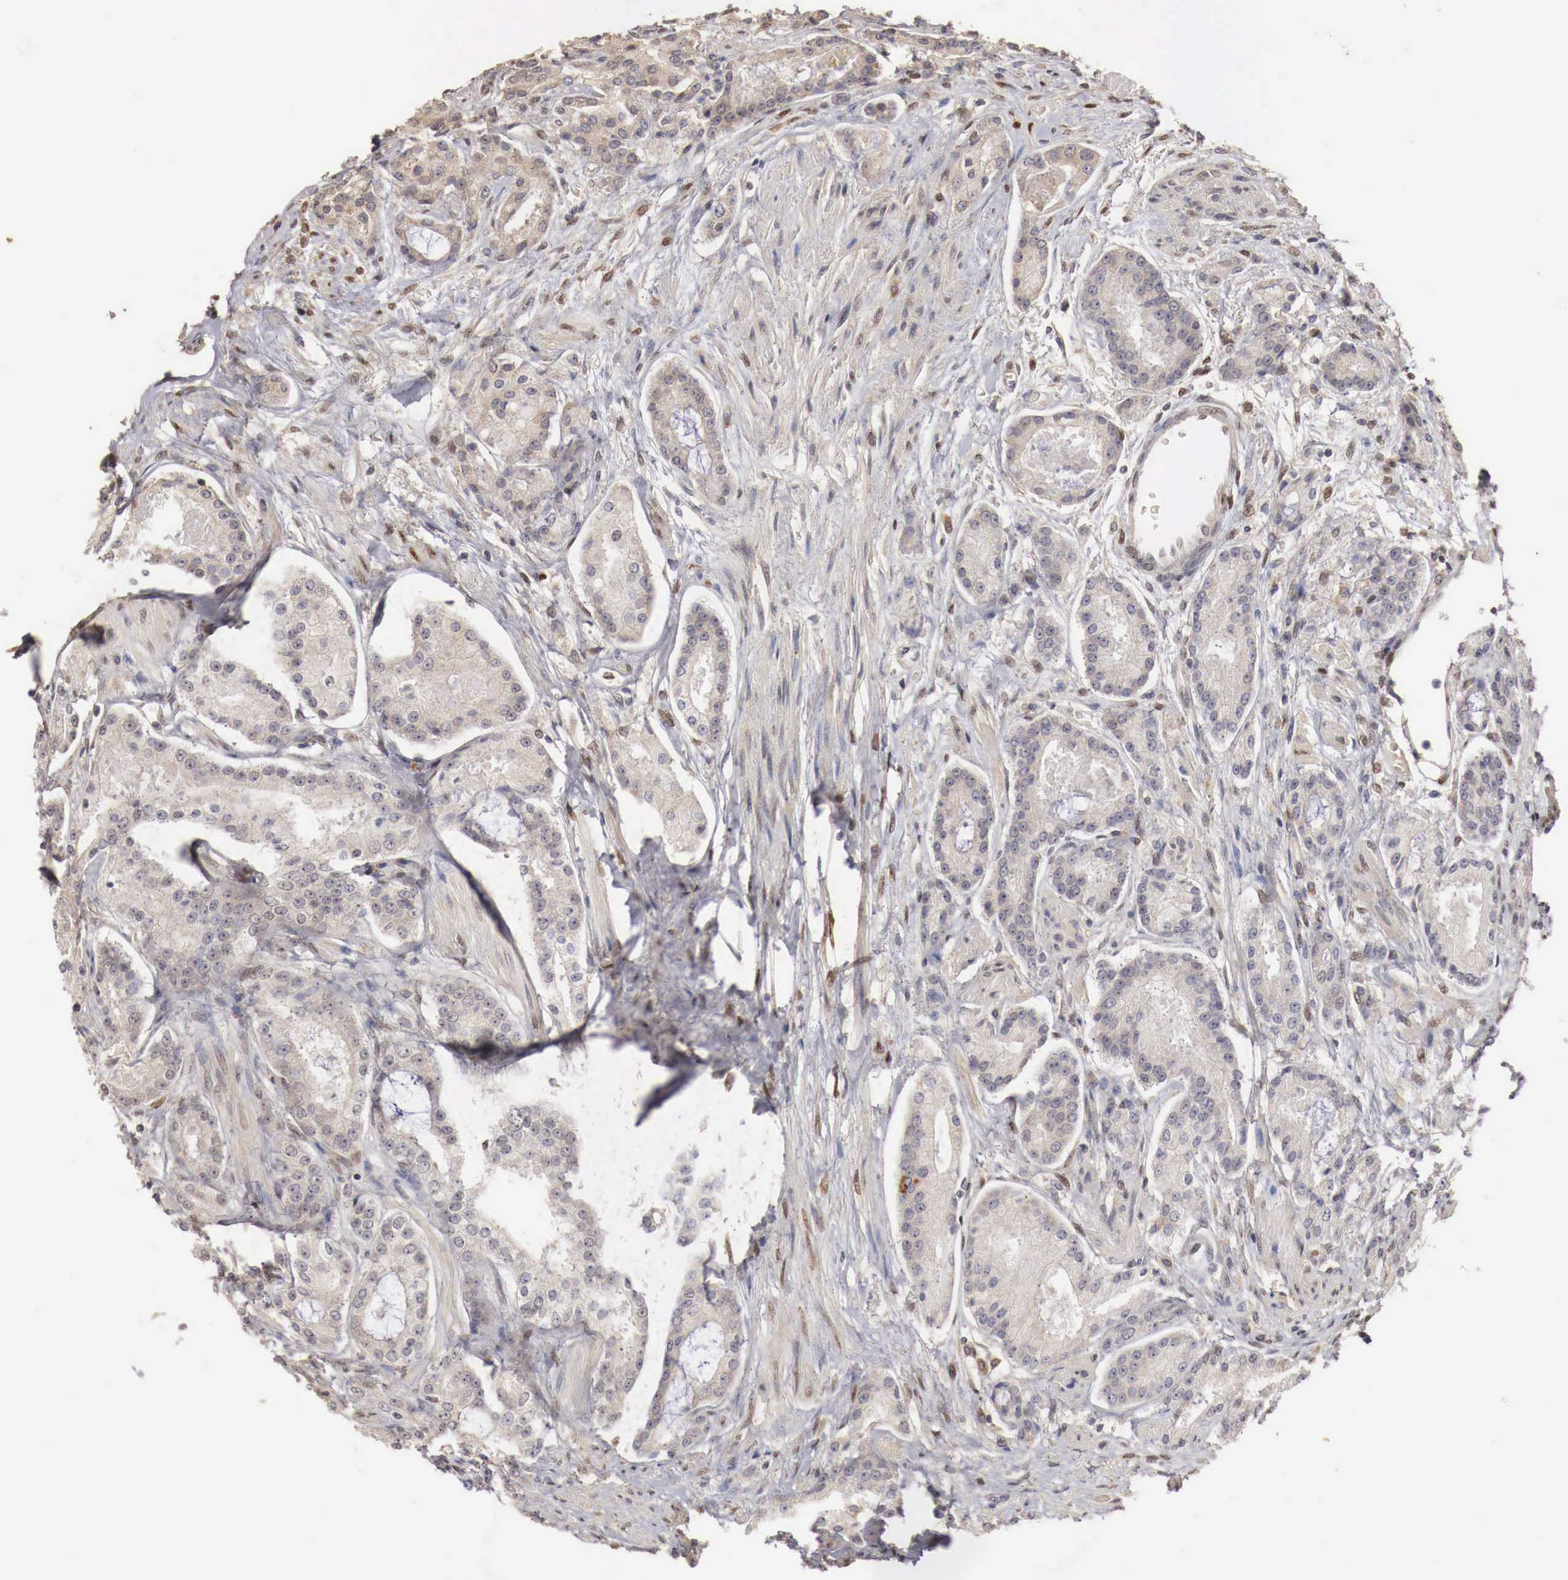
{"staining": {"intensity": "weak", "quantity": ">75%", "location": "cytoplasmic/membranous"}, "tissue": "prostate cancer", "cell_type": "Tumor cells", "image_type": "cancer", "snomed": [{"axis": "morphology", "description": "Adenocarcinoma, Medium grade"}, {"axis": "topography", "description": "Prostate"}], "caption": "A histopathology image showing weak cytoplasmic/membranous positivity in about >75% of tumor cells in adenocarcinoma (medium-grade) (prostate), as visualized by brown immunohistochemical staining.", "gene": "KHDRBS2", "patient": {"sex": "male", "age": 72}}